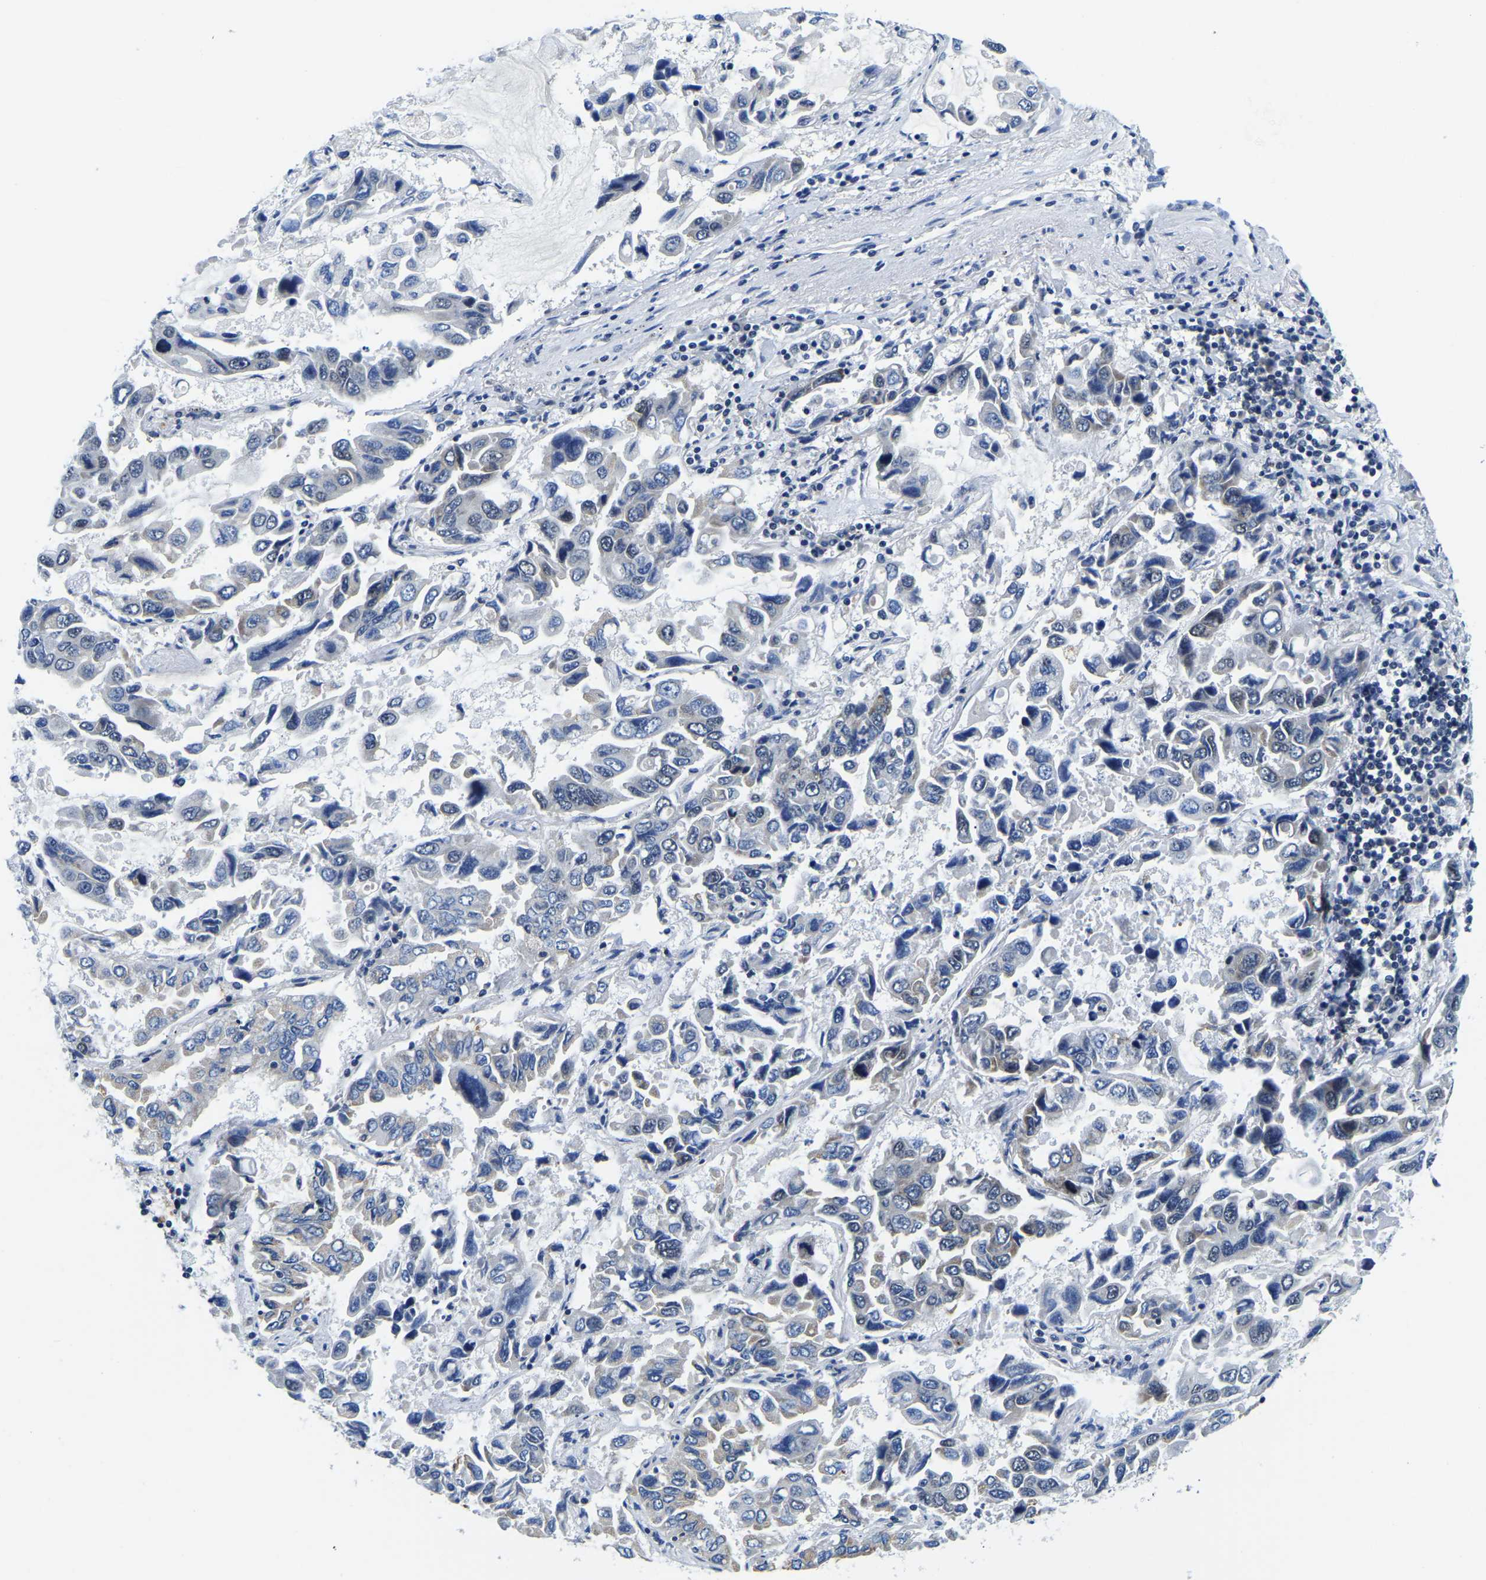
{"staining": {"intensity": "negative", "quantity": "none", "location": "none"}, "tissue": "lung cancer", "cell_type": "Tumor cells", "image_type": "cancer", "snomed": [{"axis": "morphology", "description": "Adenocarcinoma, NOS"}, {"axis": "topography", "description": "Lung"}], "caption": "This image is of adenocarcinoma (lung) stained with immunohistochemistry to label a protein in brown with the nuclei are counter-stained blue. There is no positivity in tumor cells. The staining was performed using DAB (3,3'-diaminobenzidine) to visualize the protein expression in brown, while the nuclei were stained in blue with hematoxylin (Magnification: 20x).", "gene": "POLDIP3", "patient": {"sex": "male", "age": 64}}